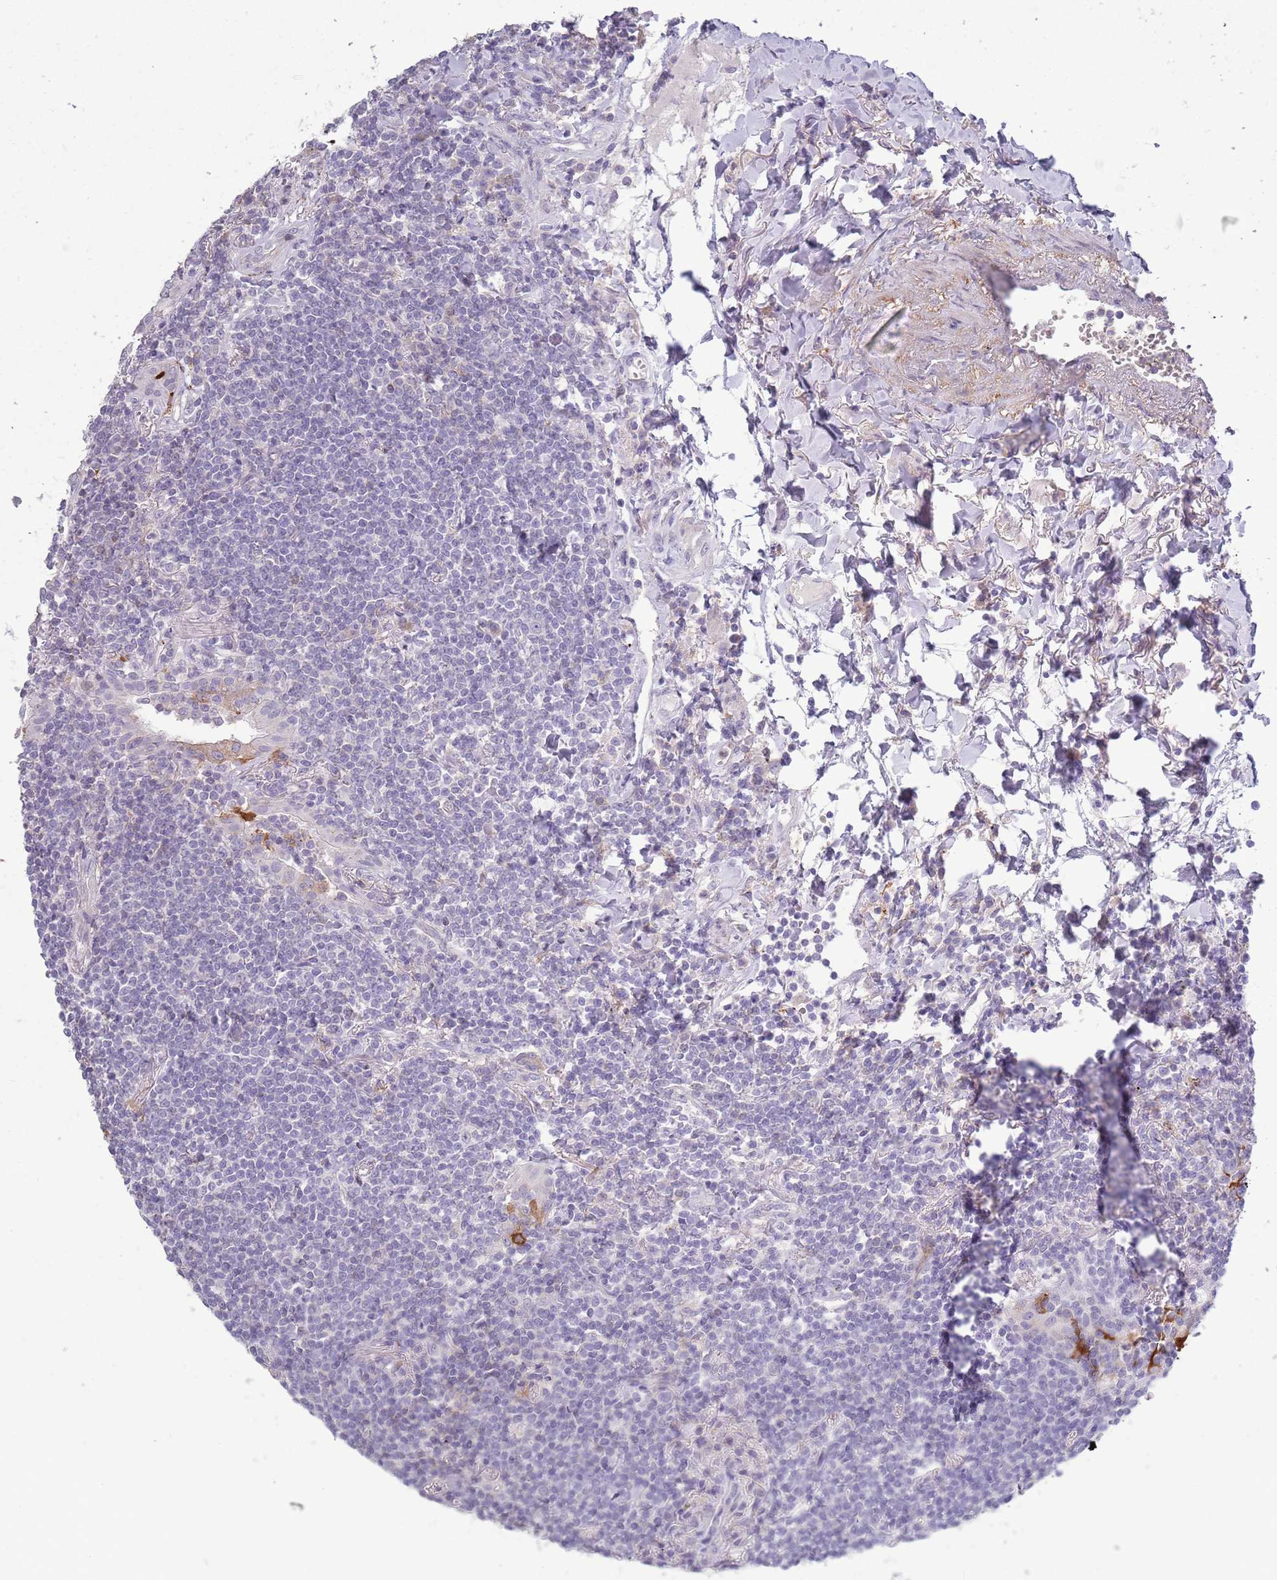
{"staining": {"intensity": "negative", "quantity": "none", "location": "none"}, "tissue": "lymphoma", "cell_type": "Tumor cells", "image_type": "cancer", "snomed": [{"axis": "morphology", "description": "Malignant lymphoma, non-Hodgkin's type, Low grade"}, {"axis": "topography", "description": "Lung"}], "caption": "Low-grade malignant lymphoma, non-Hodgkin's type stained for a protein using IHC demonstrates no staining tumor cells.", "gene": "ACSBG1", "patient": {"sex": "female", "age": 71}}